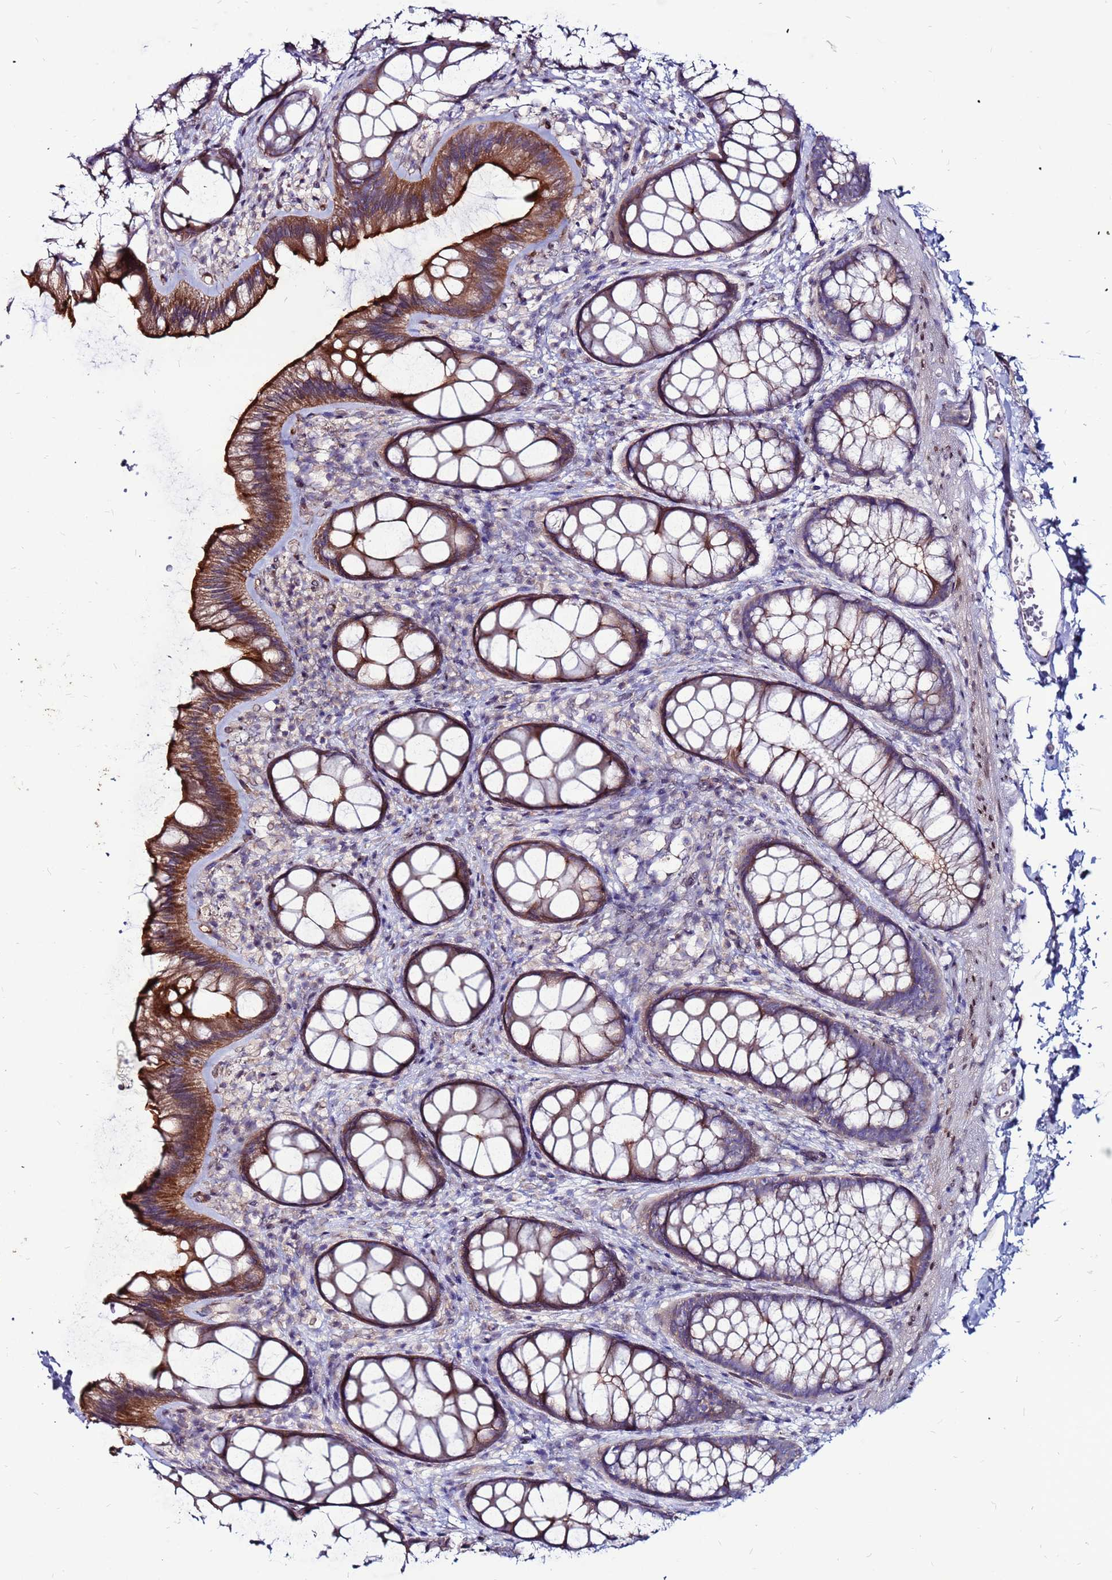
{"staining": {"intensity": "weak", "quantity": ">75%", "location": "cytoplasmic/membranous"}, "tissue": "colon", "cell_type": "Endothelial cells", "image_type": "normal", "snomed": [{"axis": "morphology", "description": "Normal tissue, NOS"}, {"axis": "topography", "description": "Colon"}], "caption": "The micrograph reveals staining of normal colon, revealing weak cytoplasmic/membranous protein expression (brown color) within endothelial cells.", "gene": "CCDC71", "patient": {"sex": "male", "age": 46}}